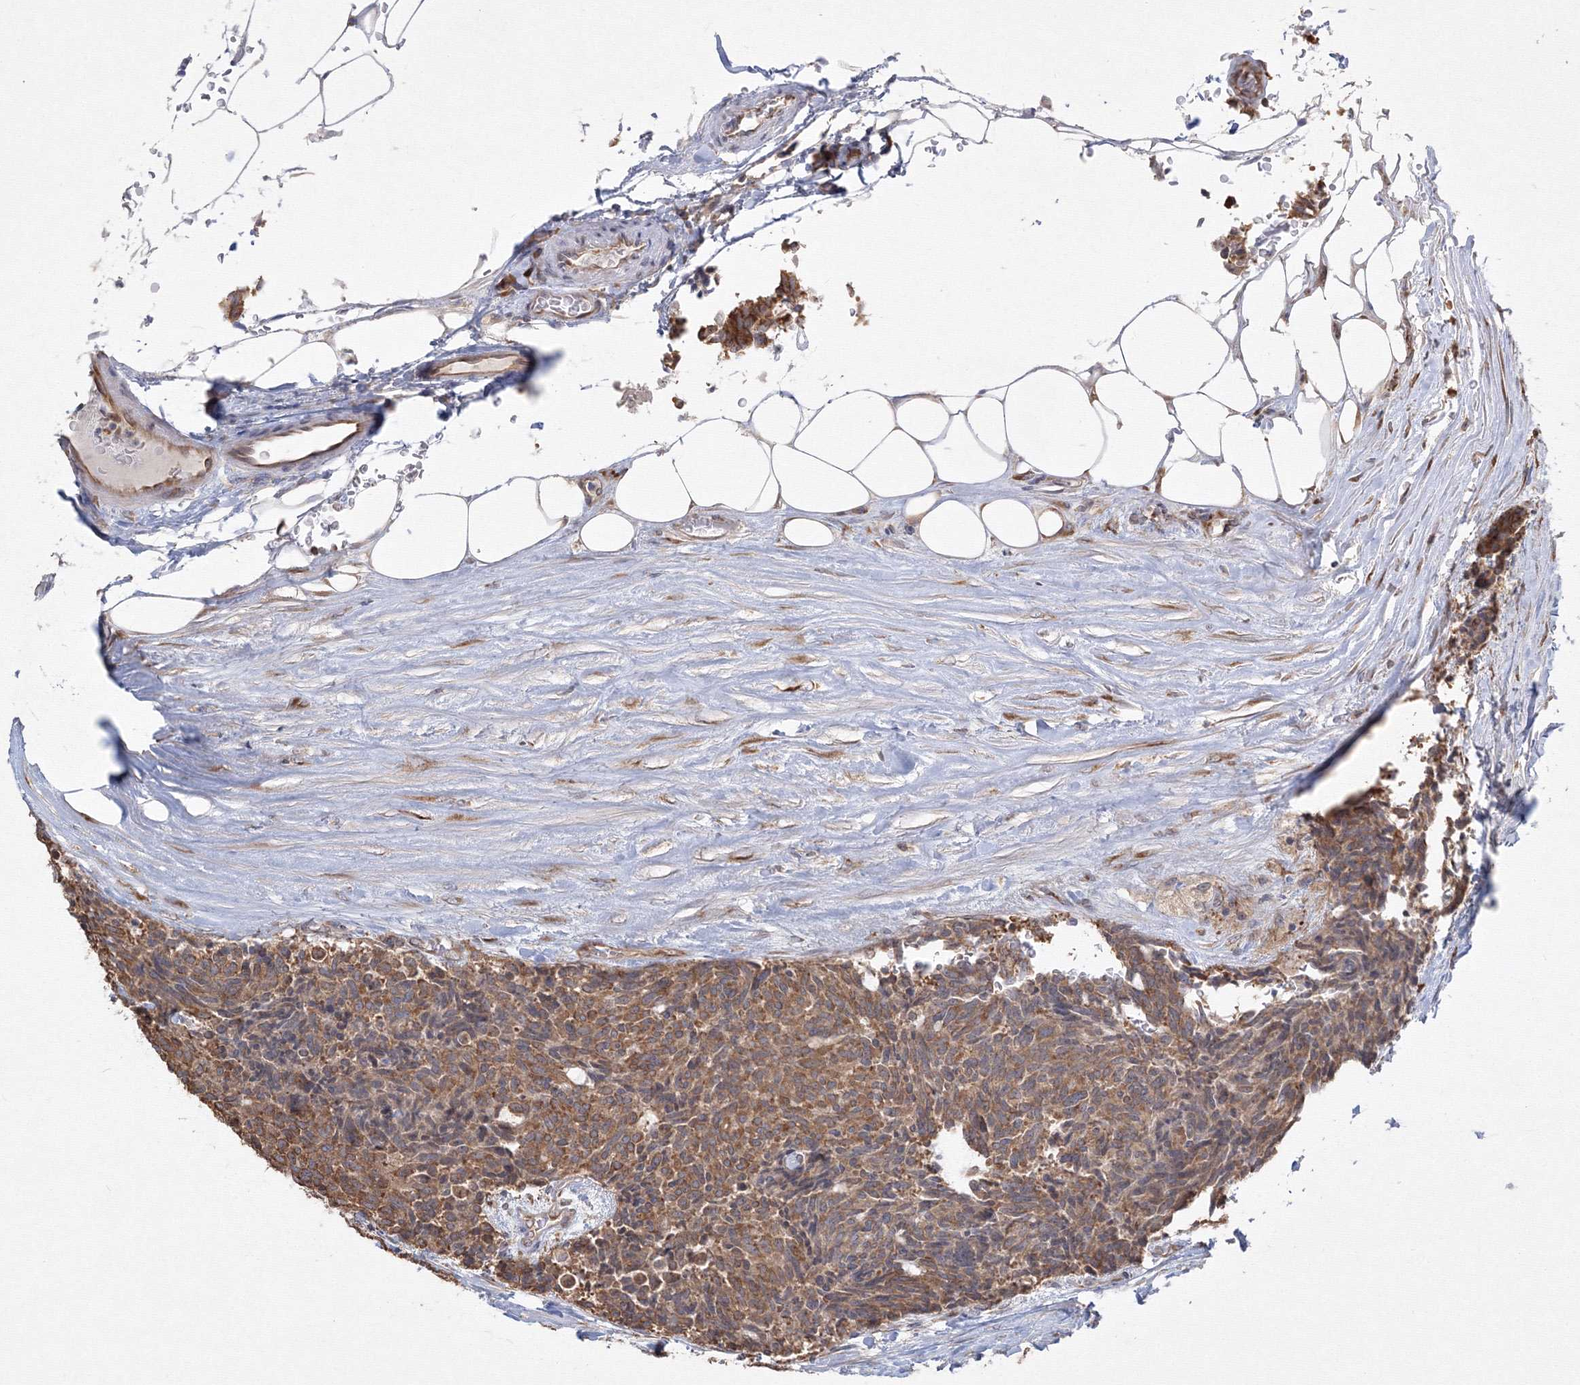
{"staining": {"intensity": "moderate", "quantity": ">75%", "location": "cytoplasmic/membranous"}, "tissue": "carcinoid", "cell_type": "Tumor cells", "image_type": "cancer", "snomed": [{"axis": "morphology", "description": "Carcinoid, malignant, NOS"}, {"axis": "topography", "description": "Pancreas"}], "caption": "DAB (3,3'-diaminobenzidine) immunohistochemical staining of human carcinoid displays moderate cytoplasmic/membranous protein staining in approximately >75% of tumor cells. (Brightfield microscopy of DAB IHC at high magnification).", "gene": "FBXL8", "patient": {"sex": "female", "age": 54}}